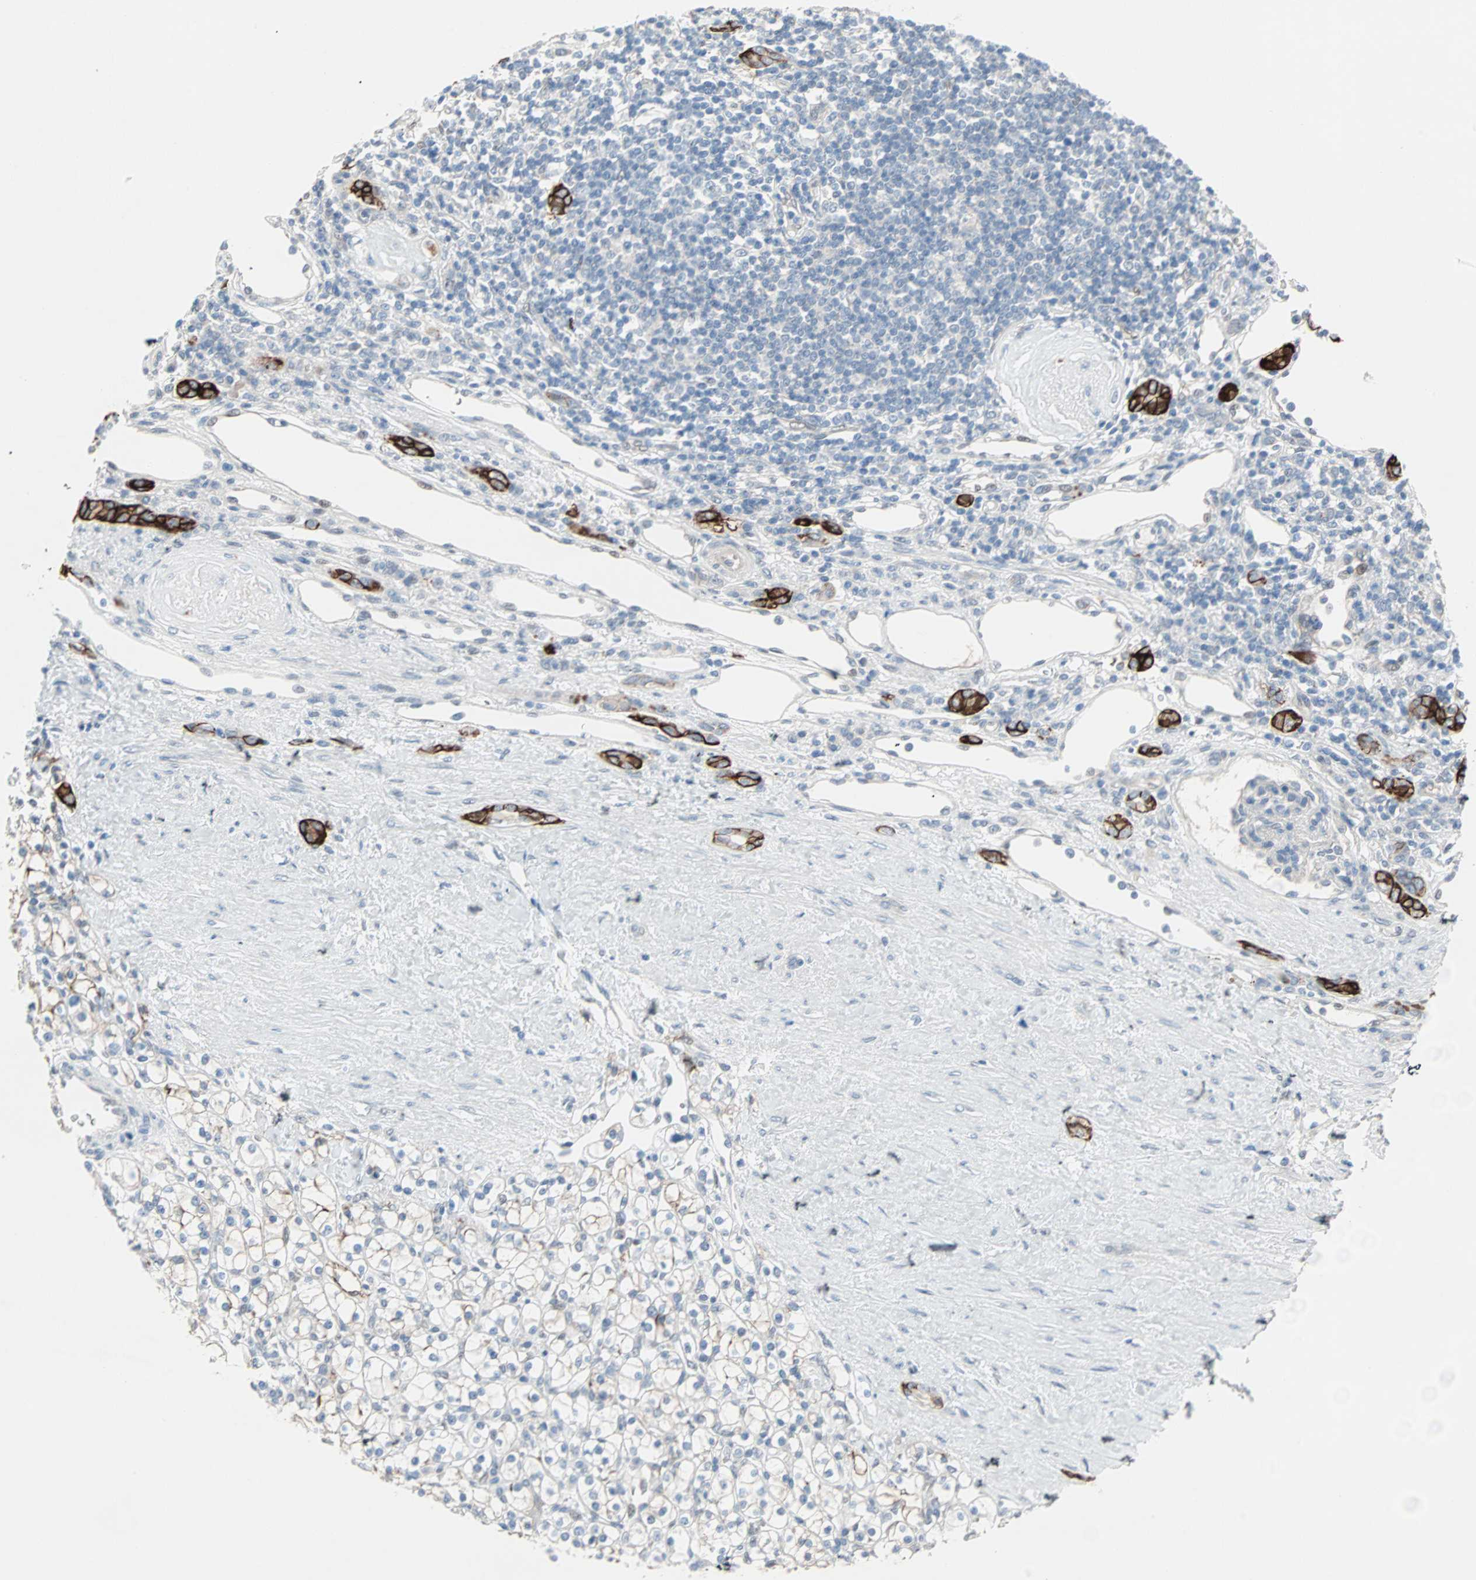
{"staining": {"intensity": "negative", "quantity": "none", "location": "none"}, "tissue": "renal cancer", "cell_type": "Tumor cells", "image_type": "cancer", "snomed": [{"axis": "morphology", "description": "Normal tissue, NOS"}, {"axis": "morphology", "description": "Adenocarcinoma, NOS"}, {"axis": "topography", "description": "Kidney"}], "caption": "Renal adenocarcinoma stained for a protein using IHC shows no expression tumor cells.", "gene": "CAND2", "patient": {"sex": "female", "age": 55}}